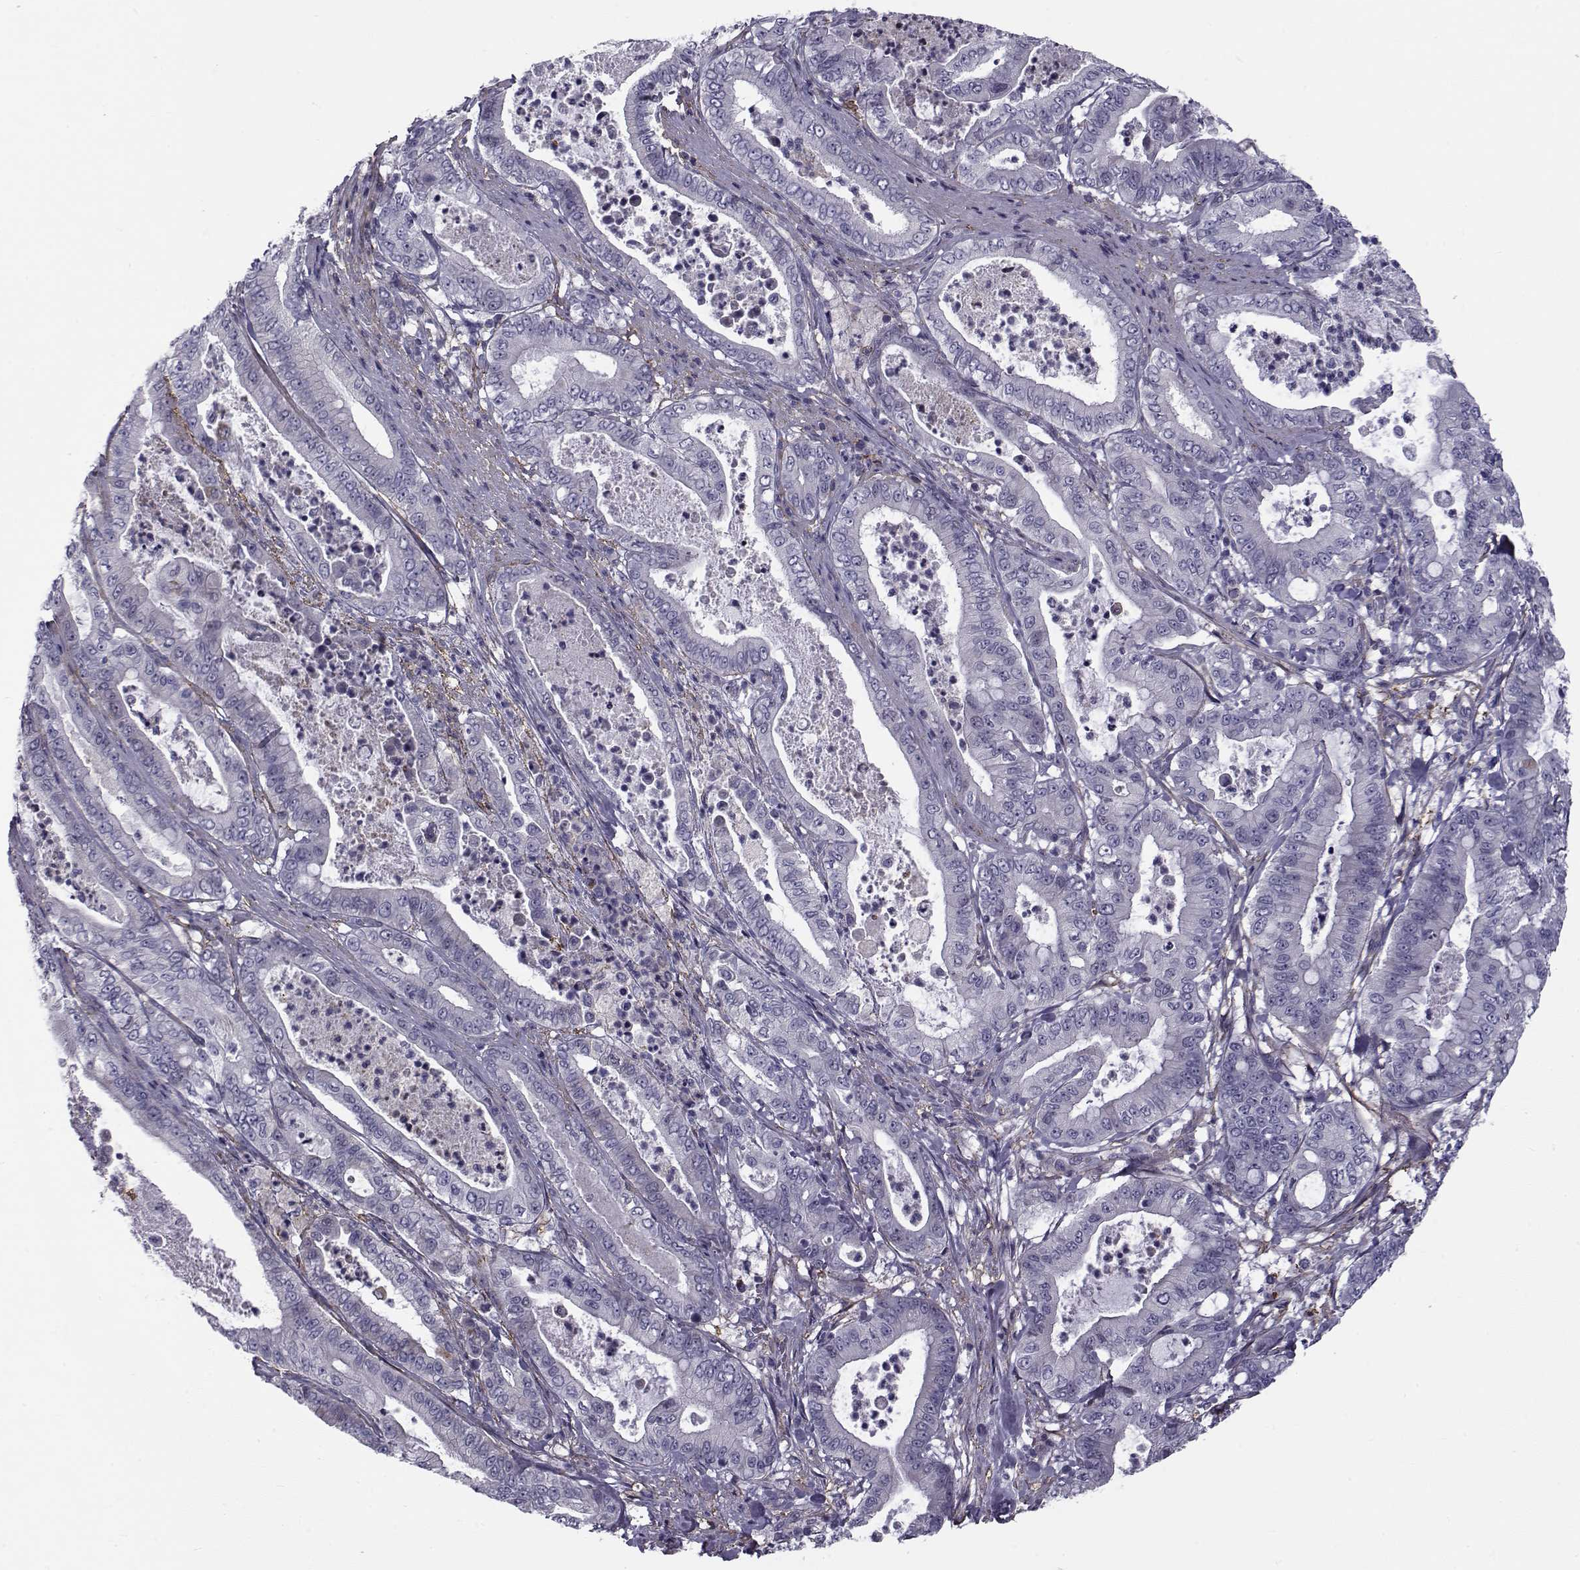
{"staining": {"intensity": "negative", "quantity": "none", "location": "none"}, "tissue": "pancreatic cancer", "cell_type": "Tumor cells", "image_type": "cancer", "snomed": [{"axis": "morphology", "description": "Adenocarcinoma, NOS"}, {"axis": "topography", "description": "Pancreas"}], "caption": "There is no significant staining in tumor cells of adenocarcinoma (pancreatic). (Brightfield microscopy of DAB immunohistochemistry at high magnification).", "gene": "LRRC27", "patient": {"sex": "male", "age": 71}}